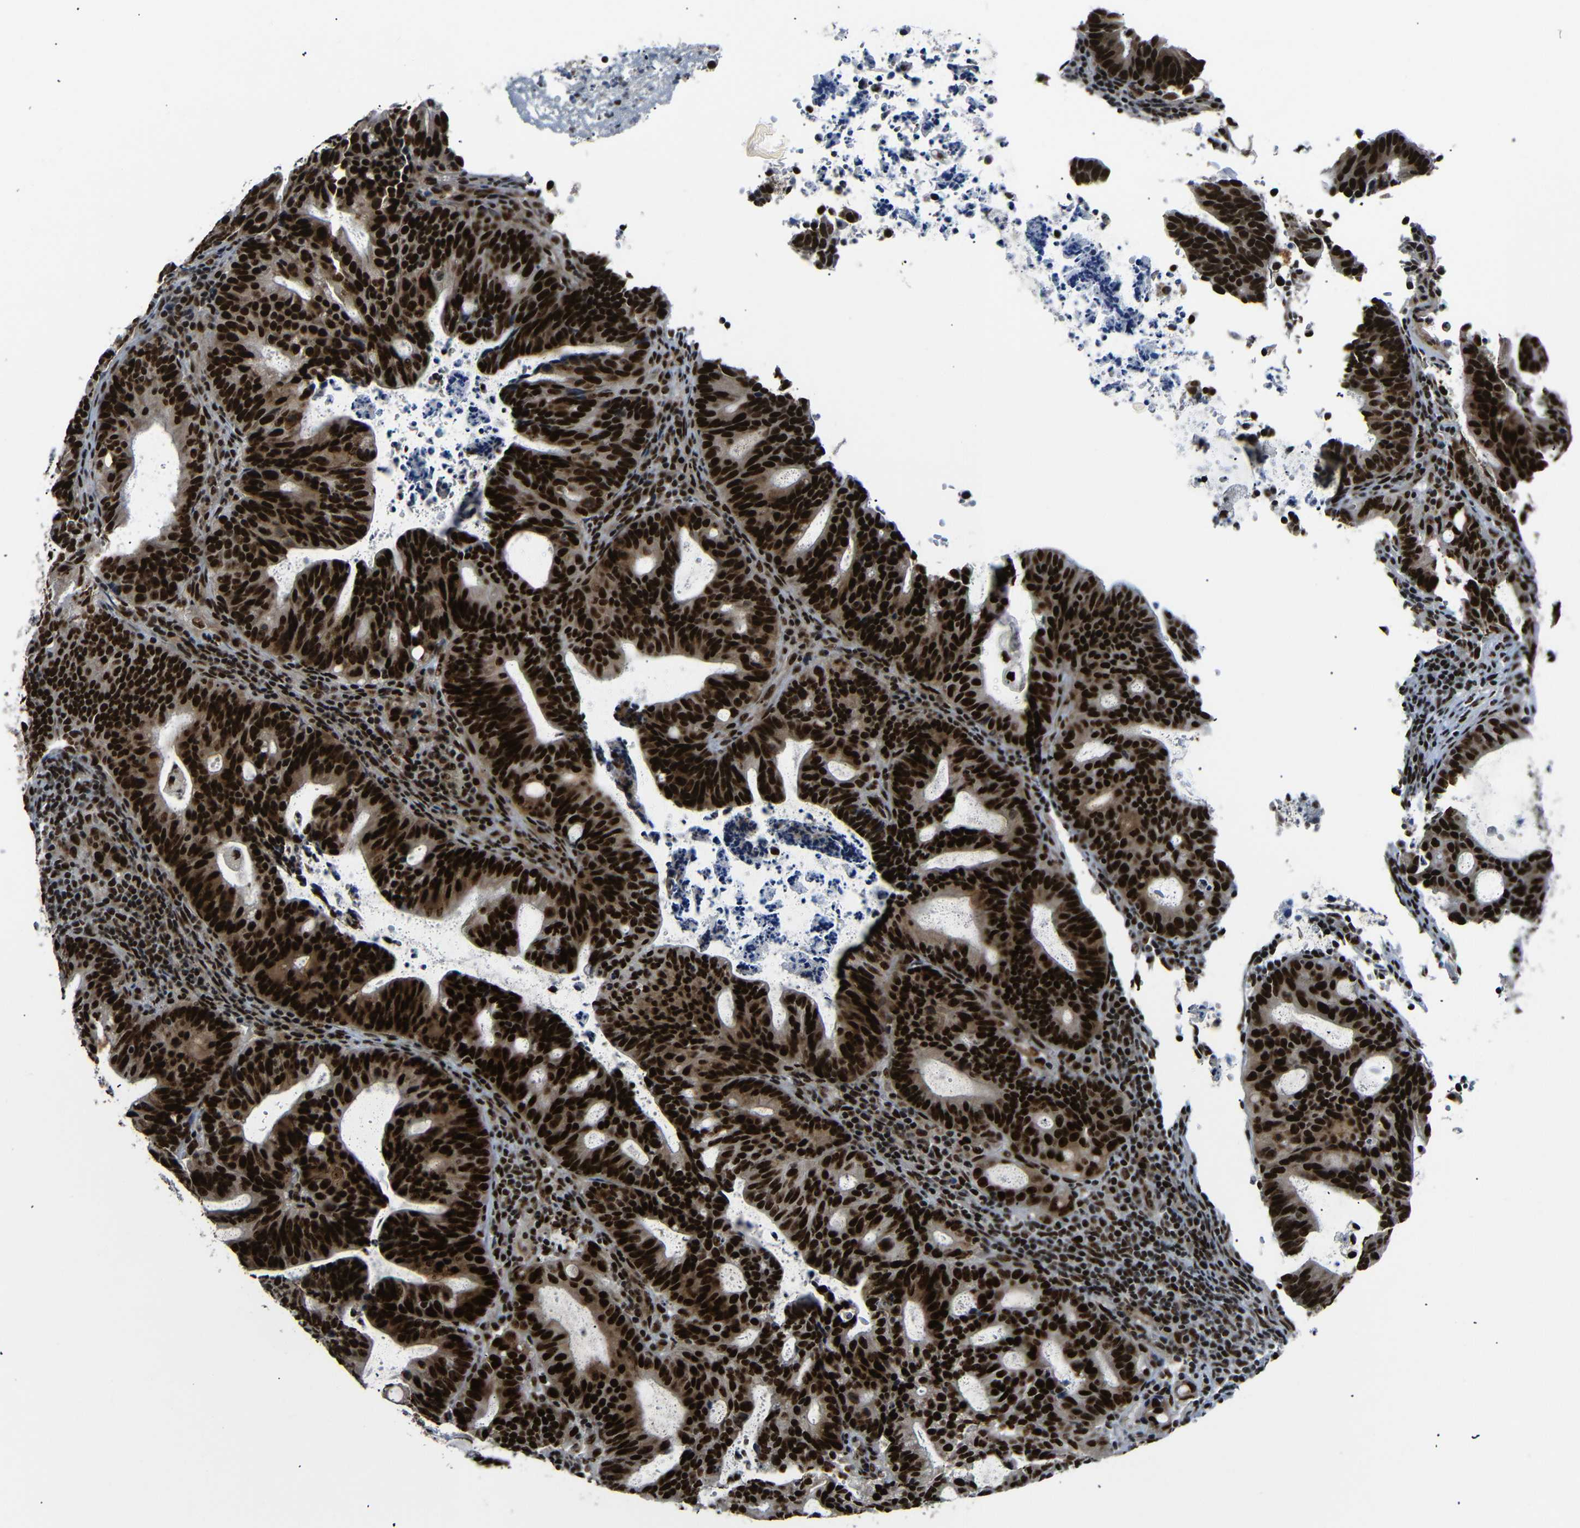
{"staining": {"intensity": "strong", "quantity": ">75%", "location": "nuclear"}, "tissue": "endometrial cancer", "cell_type": "Tumor cells", "image_type": "cancer", "snomed": [{"axis": "morphology", "description": "Adenocarcinoma, NOS"}, {"axis": "topography", "description": "Uterus"}], "caption": "A high-resolution histopathology image shows immunohistochemistry staining of endometrial cancer (adenocarcinoma), which reveals strong nuclear staining in about >75% of tumor cells. The staining was performed using DAB, with brown indicating positive protein expression. Nuclei are stained blue with hematoxylin.", "gene": "SETDB2", "patient": {"sex": "female", "age": 83}}